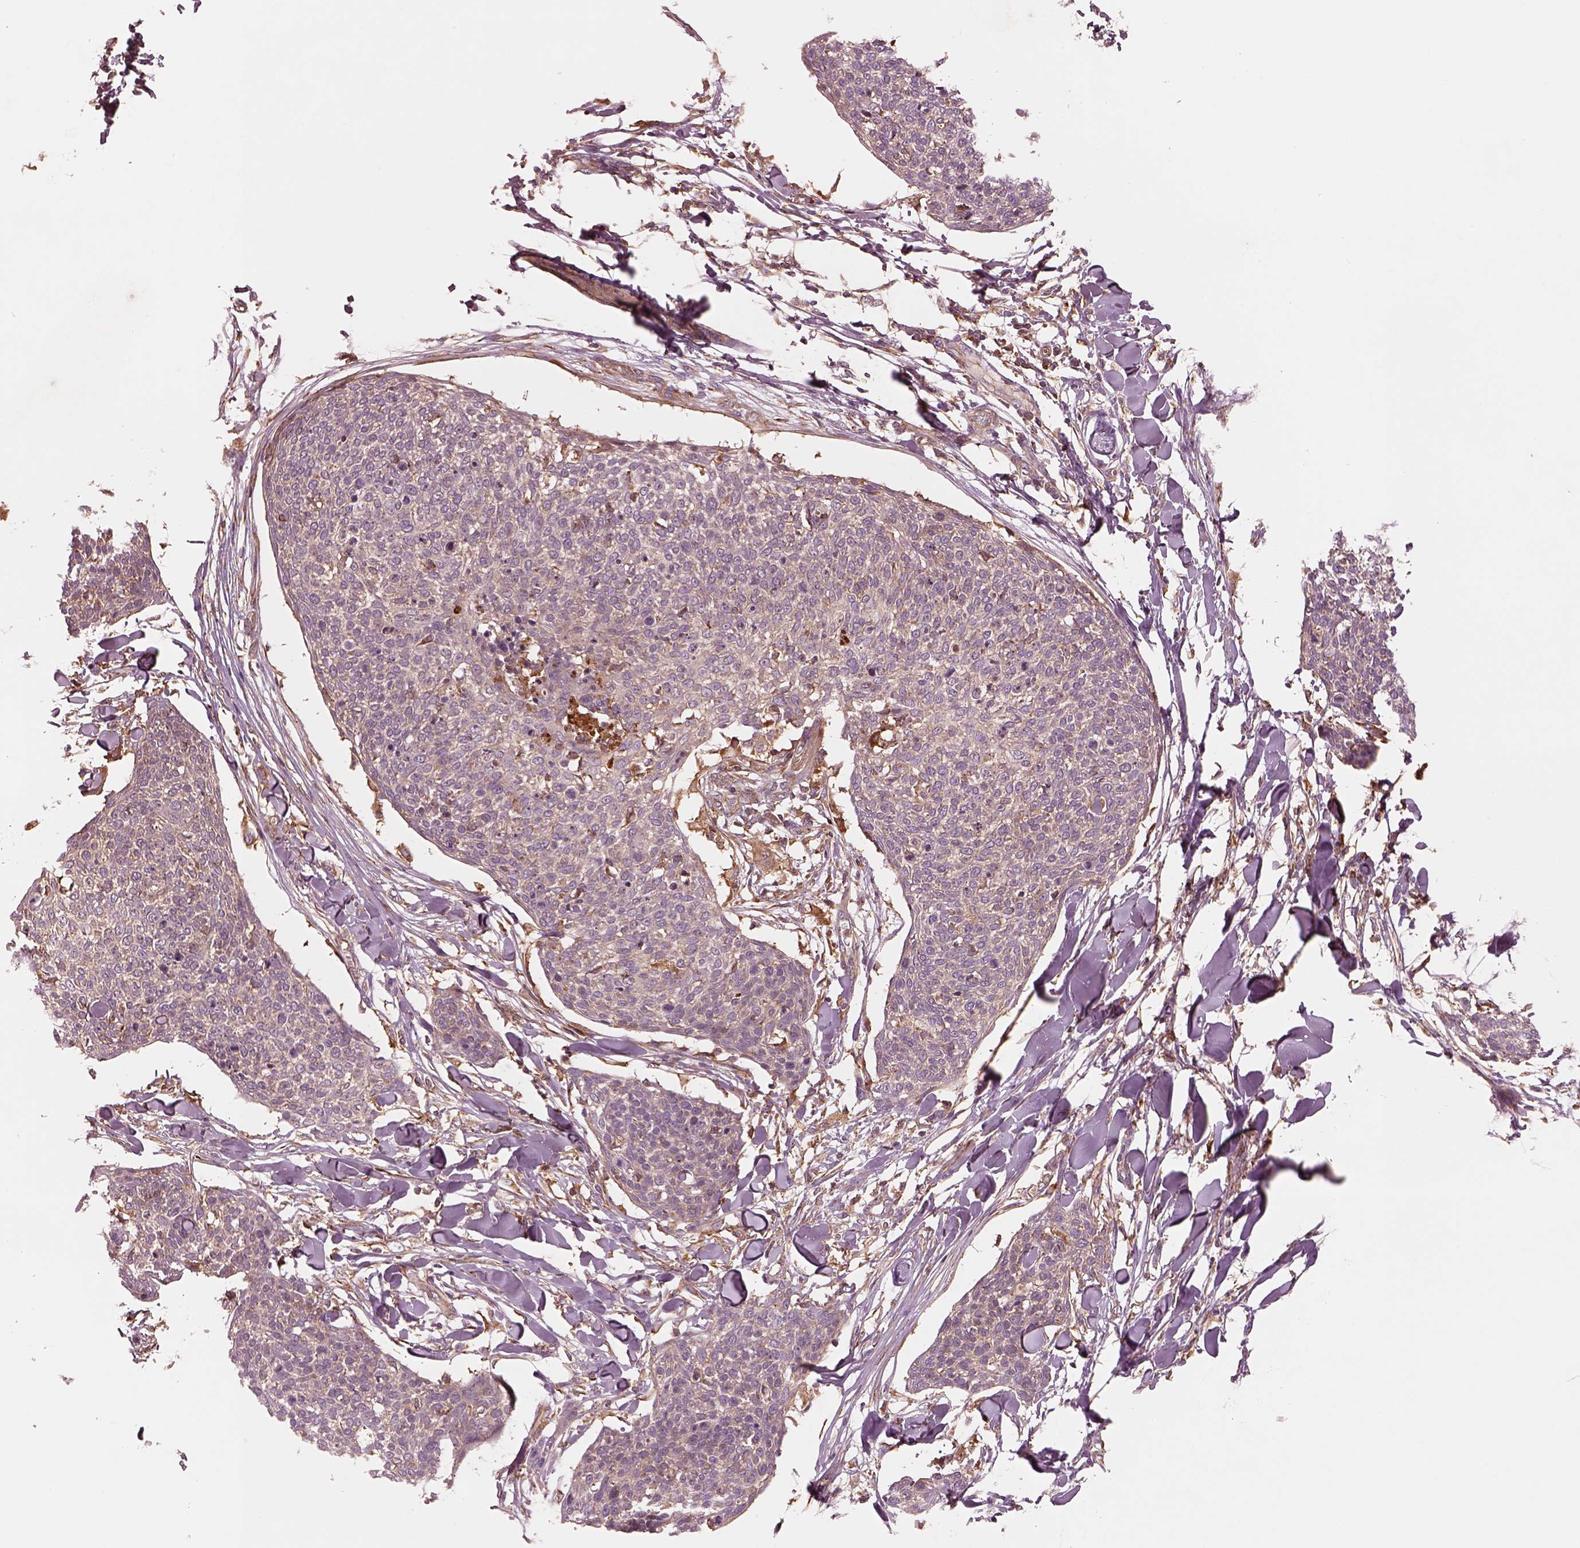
{"staining": {"intensity": "weak", "quantity": "<25%", "location": "cytoplasmic/membranous"}, "tissue": "skin cancer", "cell_type": "Tumor cells", "image_type": "cancer", "snomed": [{"axis": "morphology", "description": "Squamous cell carcinoma, NOS"}, {"axis": "topography", "description": "Skin"}, {"axis": "topography", "description": "Vulva"}], "caption": "An image of skin squamous cell carcinoma stained for a protein exhibits no brown staining in tumor cells. (DAB immunohistochemistry with hematoxylin counter stain).", "gene": "ASCC2", "patient": {"sex": "female", "age": 75}}